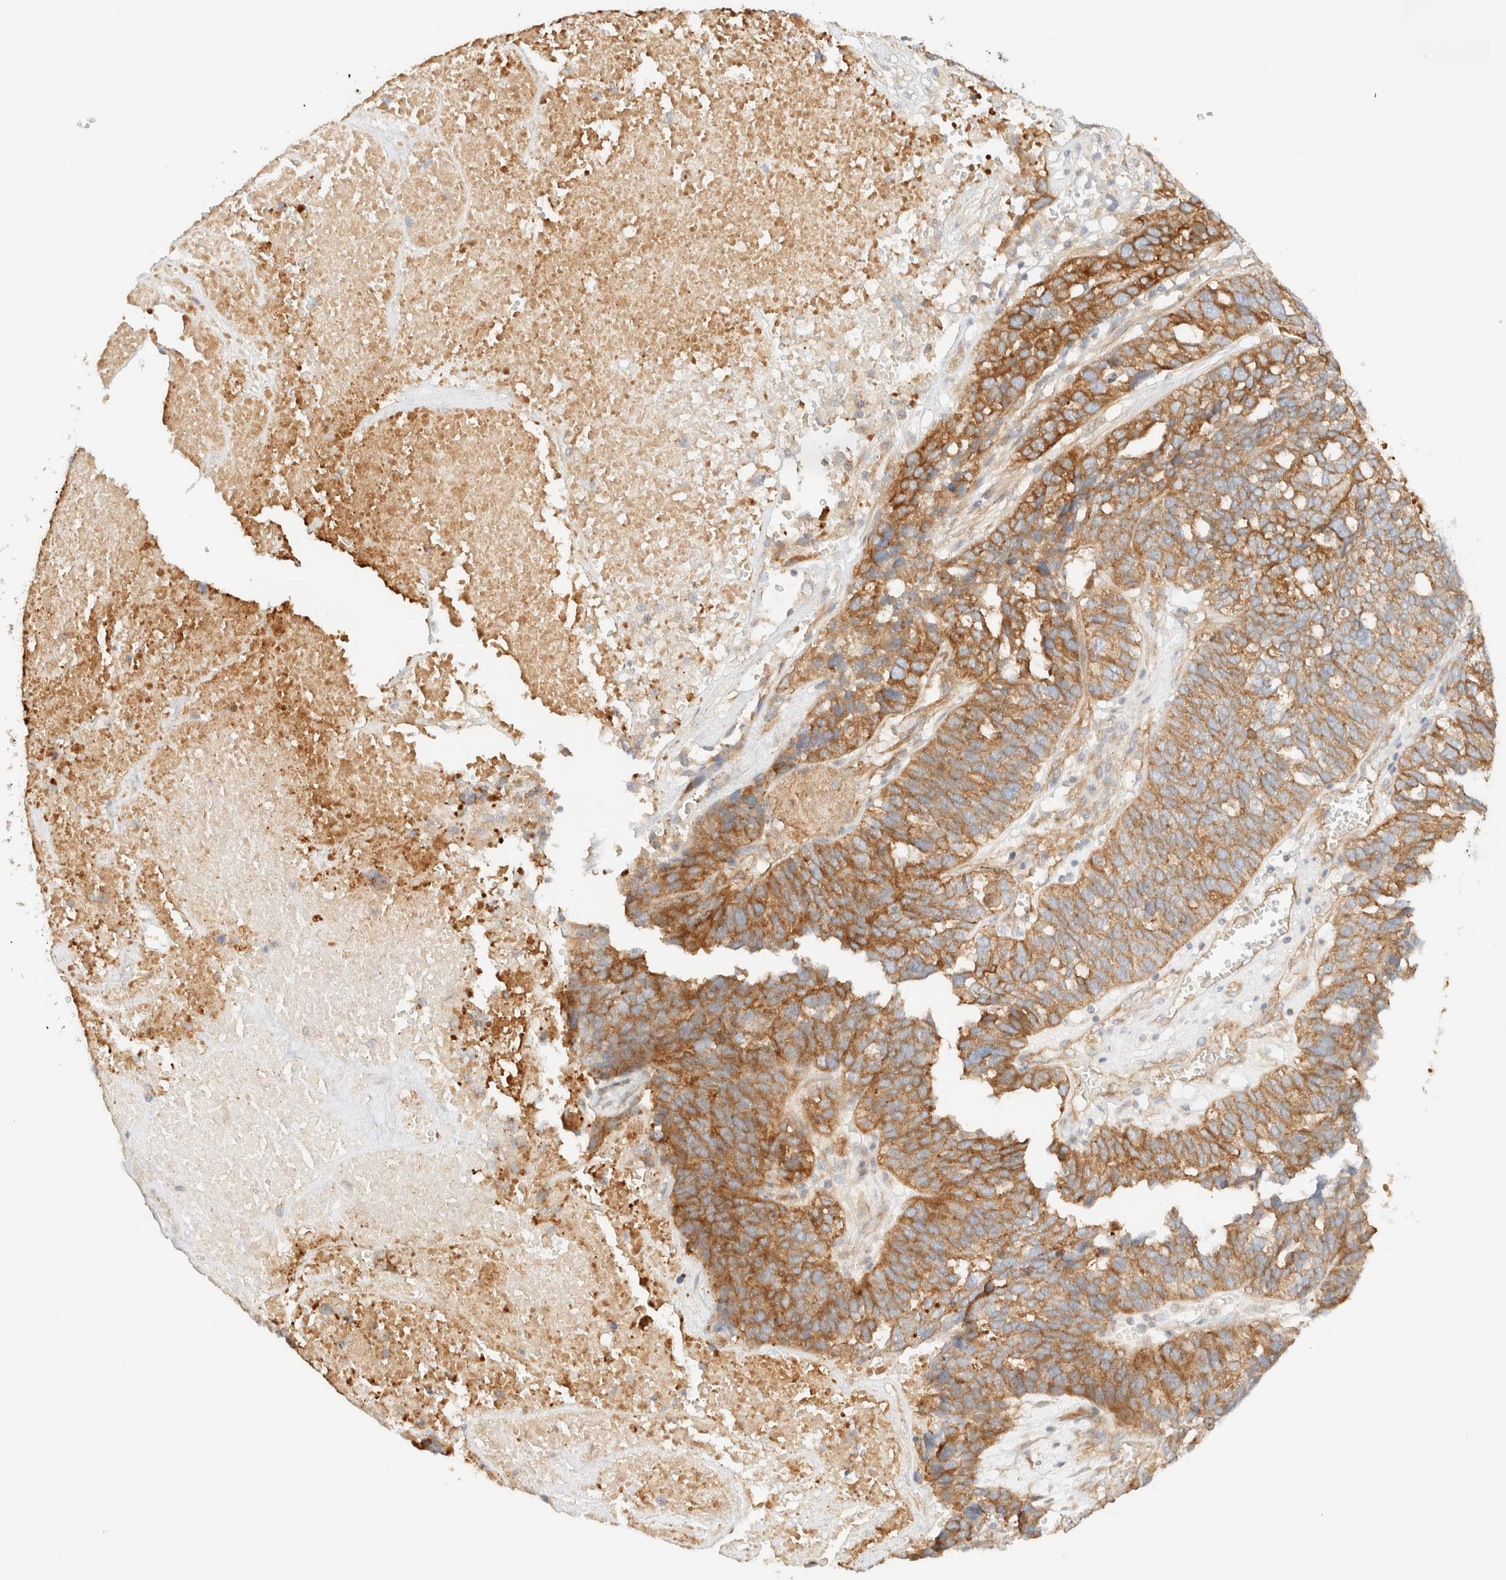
{"staining": {"intensity": "moderate", "quantity": ">75%", "location": "cytoplasmic/membranous"}, "tissue": "ovarian cancer", "cell_type": "Tumor cells", "image_type": "cancer", "snomed": [{"axis": "morphology", "description": "Cystadenocarcinoma, serous, NOS"}, {"axis": "topography", "description": "Ovary"}], "caption": "Ovarian cancer was stained to show a protein in brown. There is medium levels of moderate cytoplasmic/membranous expression in about >75% of tumor cells.", "gene": "MYO10", "patient": {"sex": "female", "age": 59}}